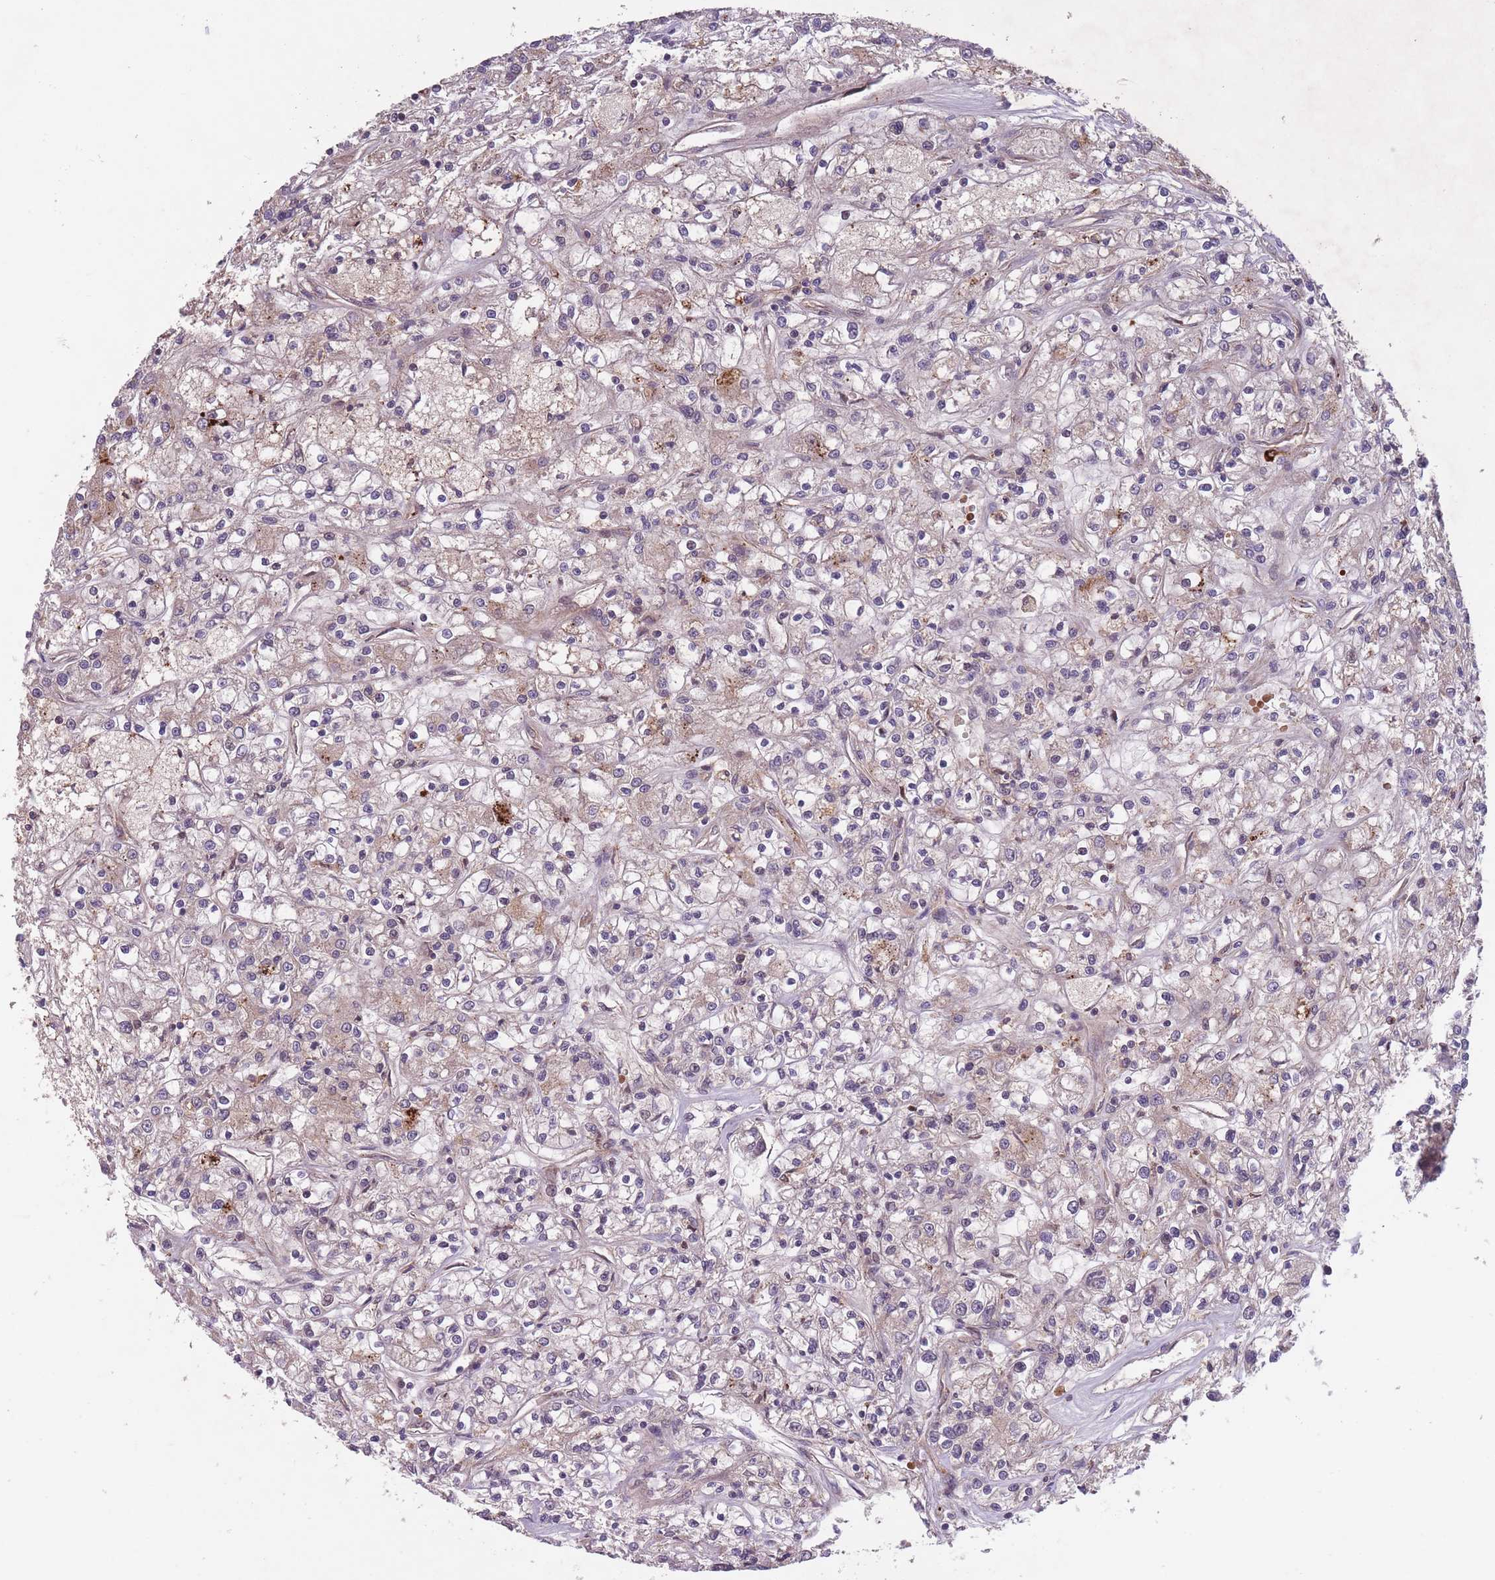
{"staining": {"intensity": "weak", "quantity": "<25%", "location": "cytoplasmic/membranous"}, "tissue": "renal cancer", "cell_type": "Tumor cells", "image_type": "cancer", "snomed": [{"axis": "morphology", "description": "Adenocarcinoma, NOS"}, {"axis": "topography", "description": "Kidney"}], "caption": "Immunohistochemistry (IHC) photomicrograph of human adenocarcinoma (renal) stained for a protein (brown), which demonstrates no staining in tumor cells.", "gene": "SECTM1", "patient": {"sex": "female", "age": 59}}